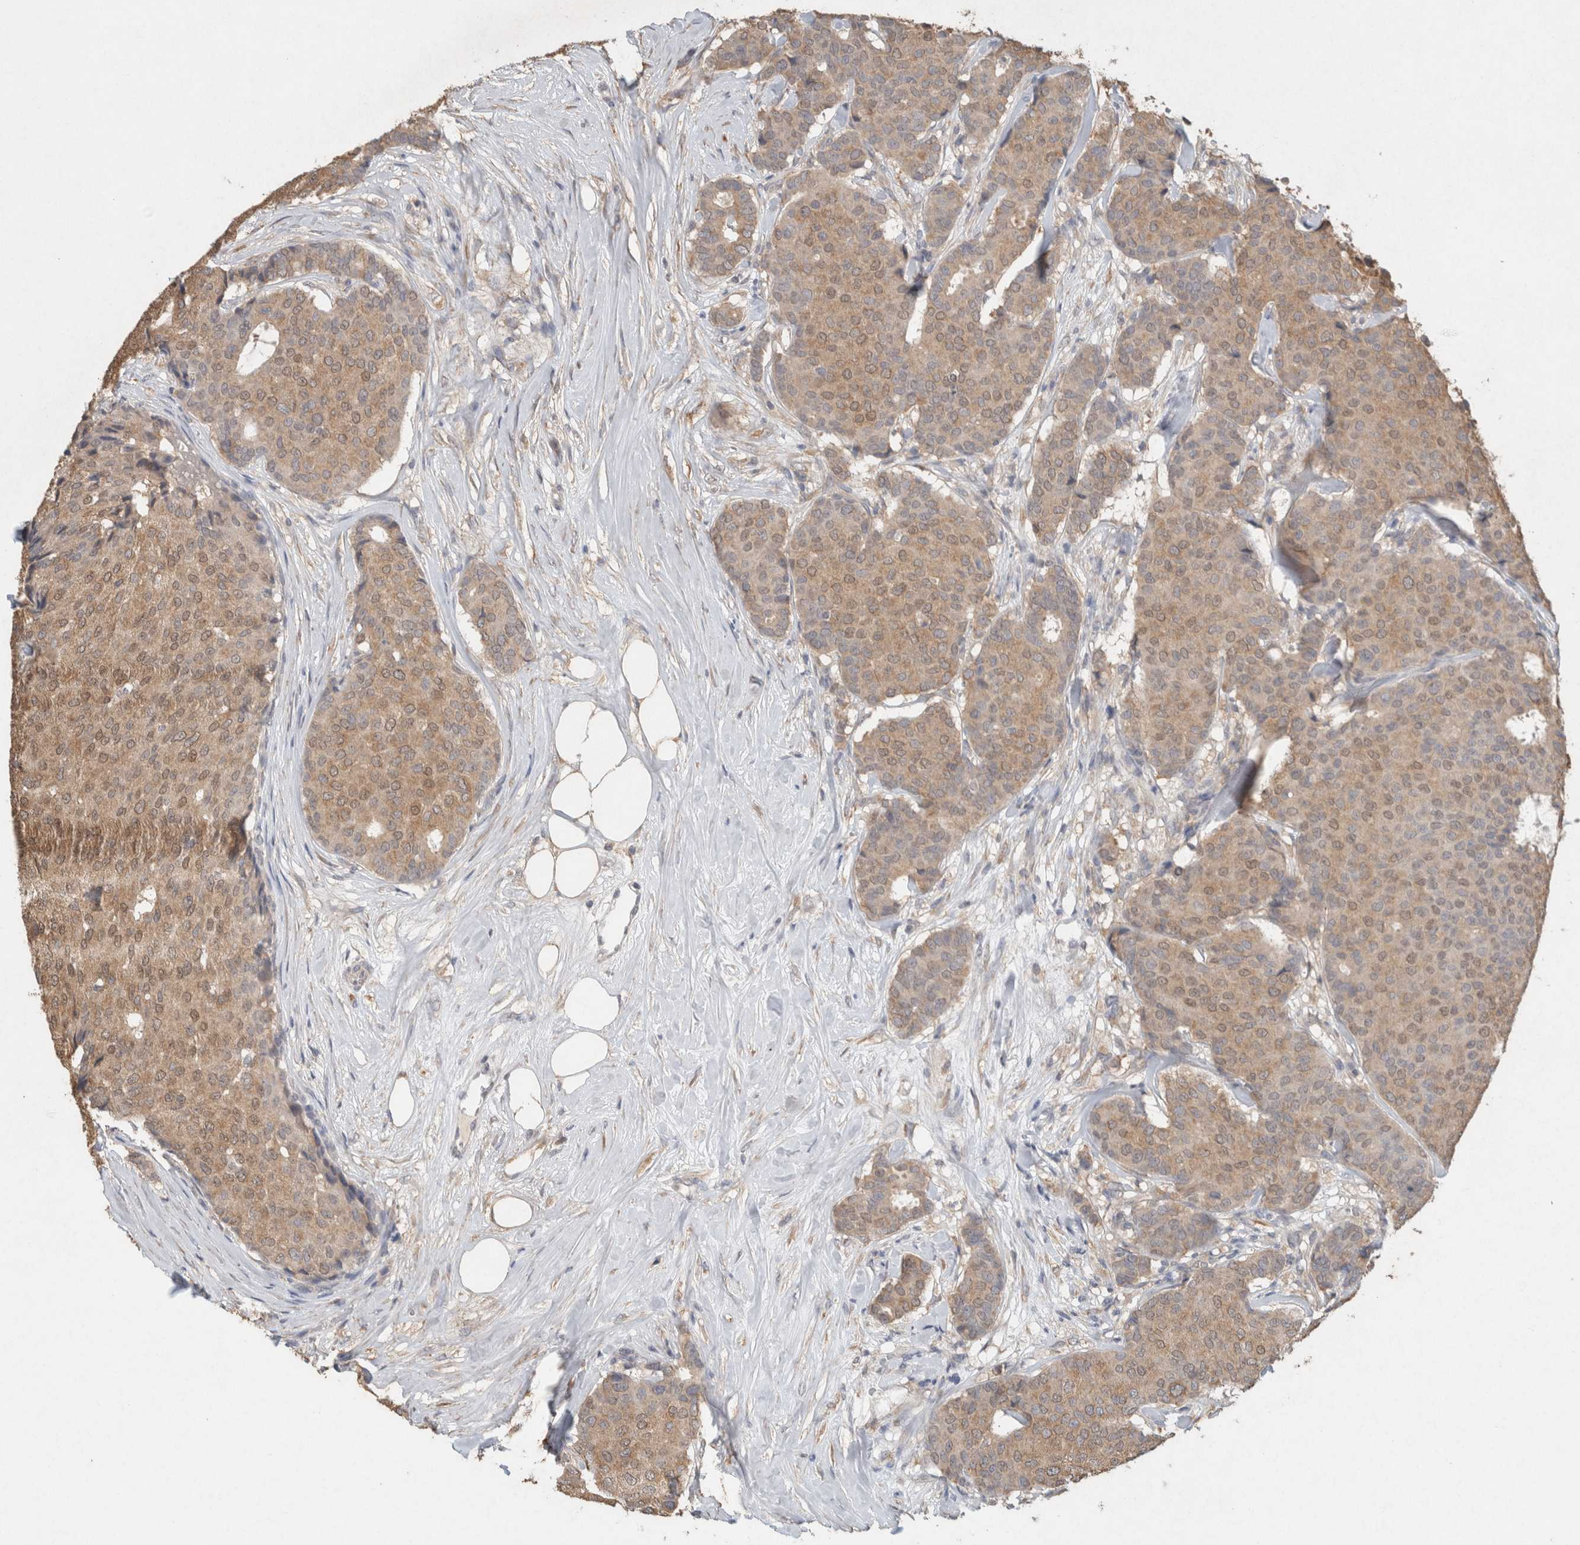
{"staining": {"intensity": "moderate", "quantity": ">75%", "location": "cytoplasmic/membranous,nuclear"}, "tissue": "breast cancer", "cell_type": "Tumor cells", "image_type": "cancer", "snomed": [{"axis": "morphology", "description": "Duct carcinoma"}, {"axis": "topography", "description": "Breast"}], "caption": "Moderate cytoplasmic/membranous and nuclear staining for a protein is appreciated in approximately >75% of tumor cells of breast cancer (invasive ductal carcinoma) using immunohistochemistry (IHC).", "gene": "RAB14", "patient": {"sex": "female", "age": 75}}